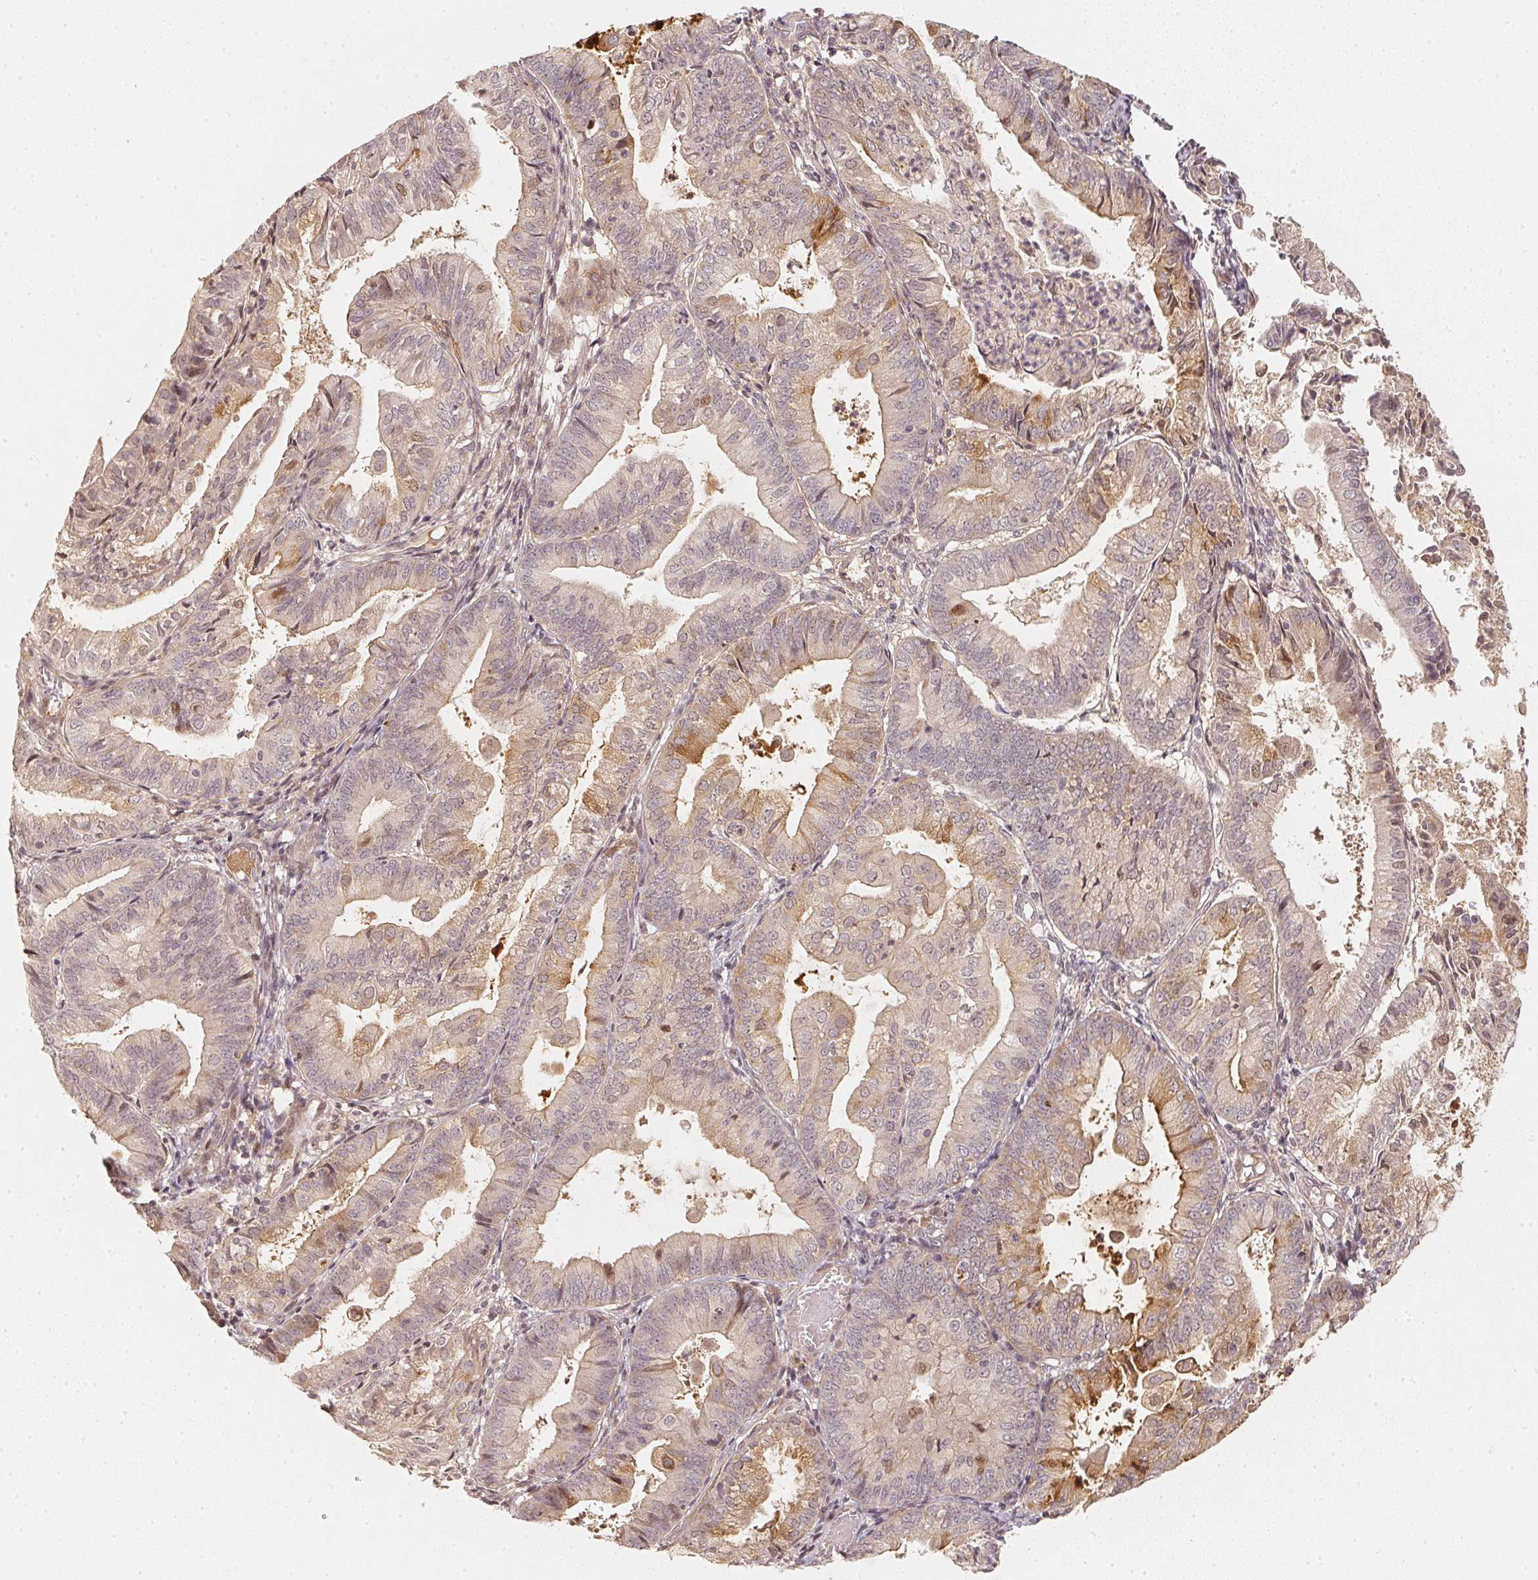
{"staining": {"intensity": "moderate", "quantity": "<25%", "location": "cytoplasmic/membranous"}, "tissue": "endometrial cancer", "cell_type": "Tumor cells", "image_type": "cancer", "snomed": [{"axis": "morphology", "description": "Adenocarcinoma, NOS"}, {"axis": "topography", "description": "Endometrium"}], "caption": "Immunohistochemical staining of endometrial adenocarcinoma reveals low levels of moderate cytoplasmic/membranous protein positivity in about <25% of tumor cells. The staining was performed using DAB, with brown indicating positive protein expression. Nuclei are stained blue with hematoxylin.", "gene": "SERPINE1", "patient": {"sex": "female", "age": 55}}